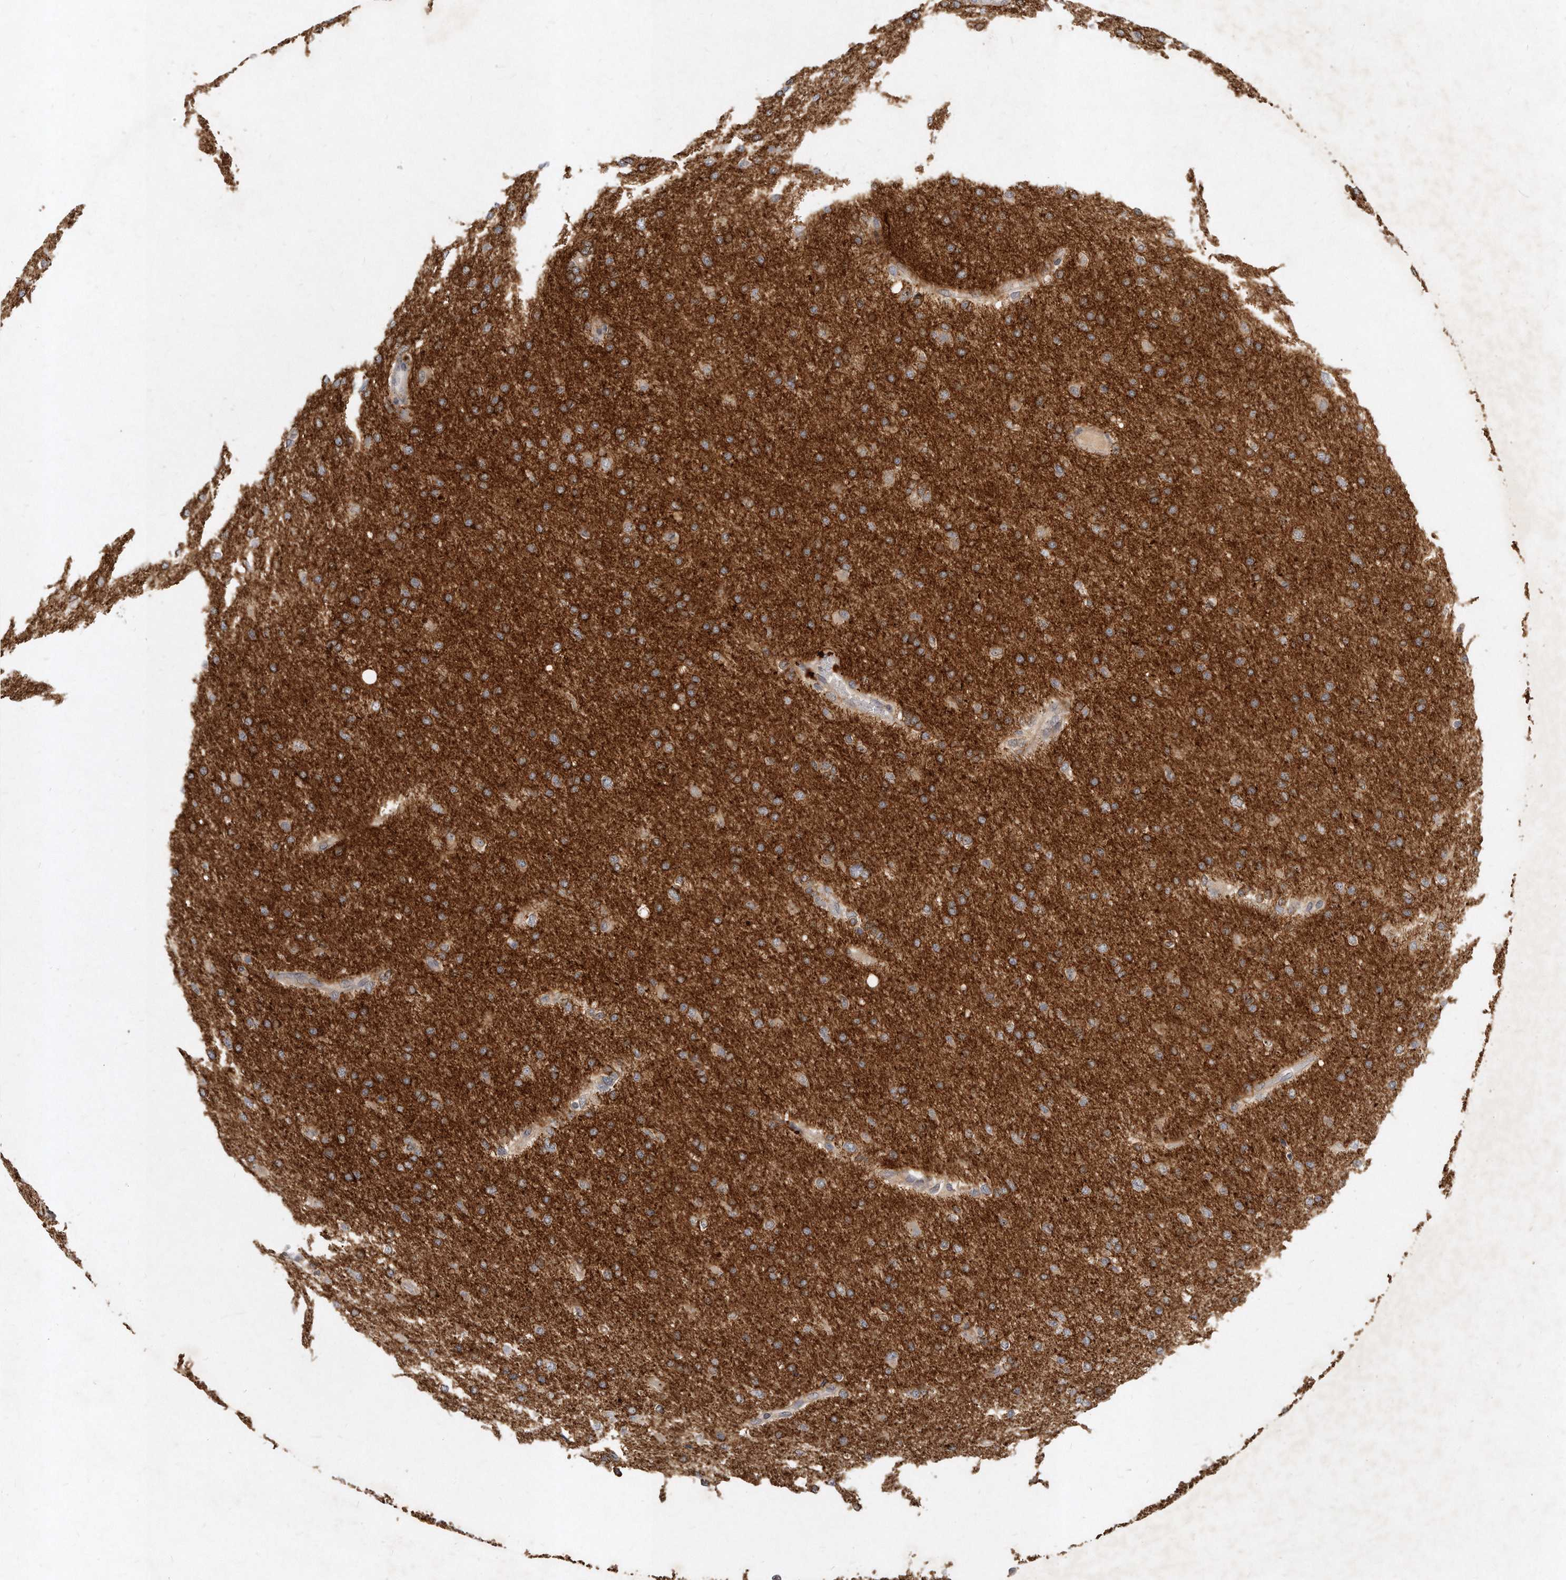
{"staining": {"intensity": "weak", "quantity": "25%-75%", "location": "cytoplasmic/membranous"}, "tissue": "glioma", "cell_type": "Tumor cells", "image_type": "cancer", "snomed": [{"axis": "morphology", "description": "Glioma, malignant, High grade"}, {"axis": "topography", "description": "Cerebral cortex"}], "caption": "Glioma stained for a protein demonstrates weak cytoplasmic/membranous positivity in tumor cells. (Stains: DAB (3,3'-diaminobenzidine) in brown, nuclei in blue, Microscopy: brightfield microscopy at high magnification).", "gene": "LGALS8", "patient": {"sex": "female", "age": 36}}